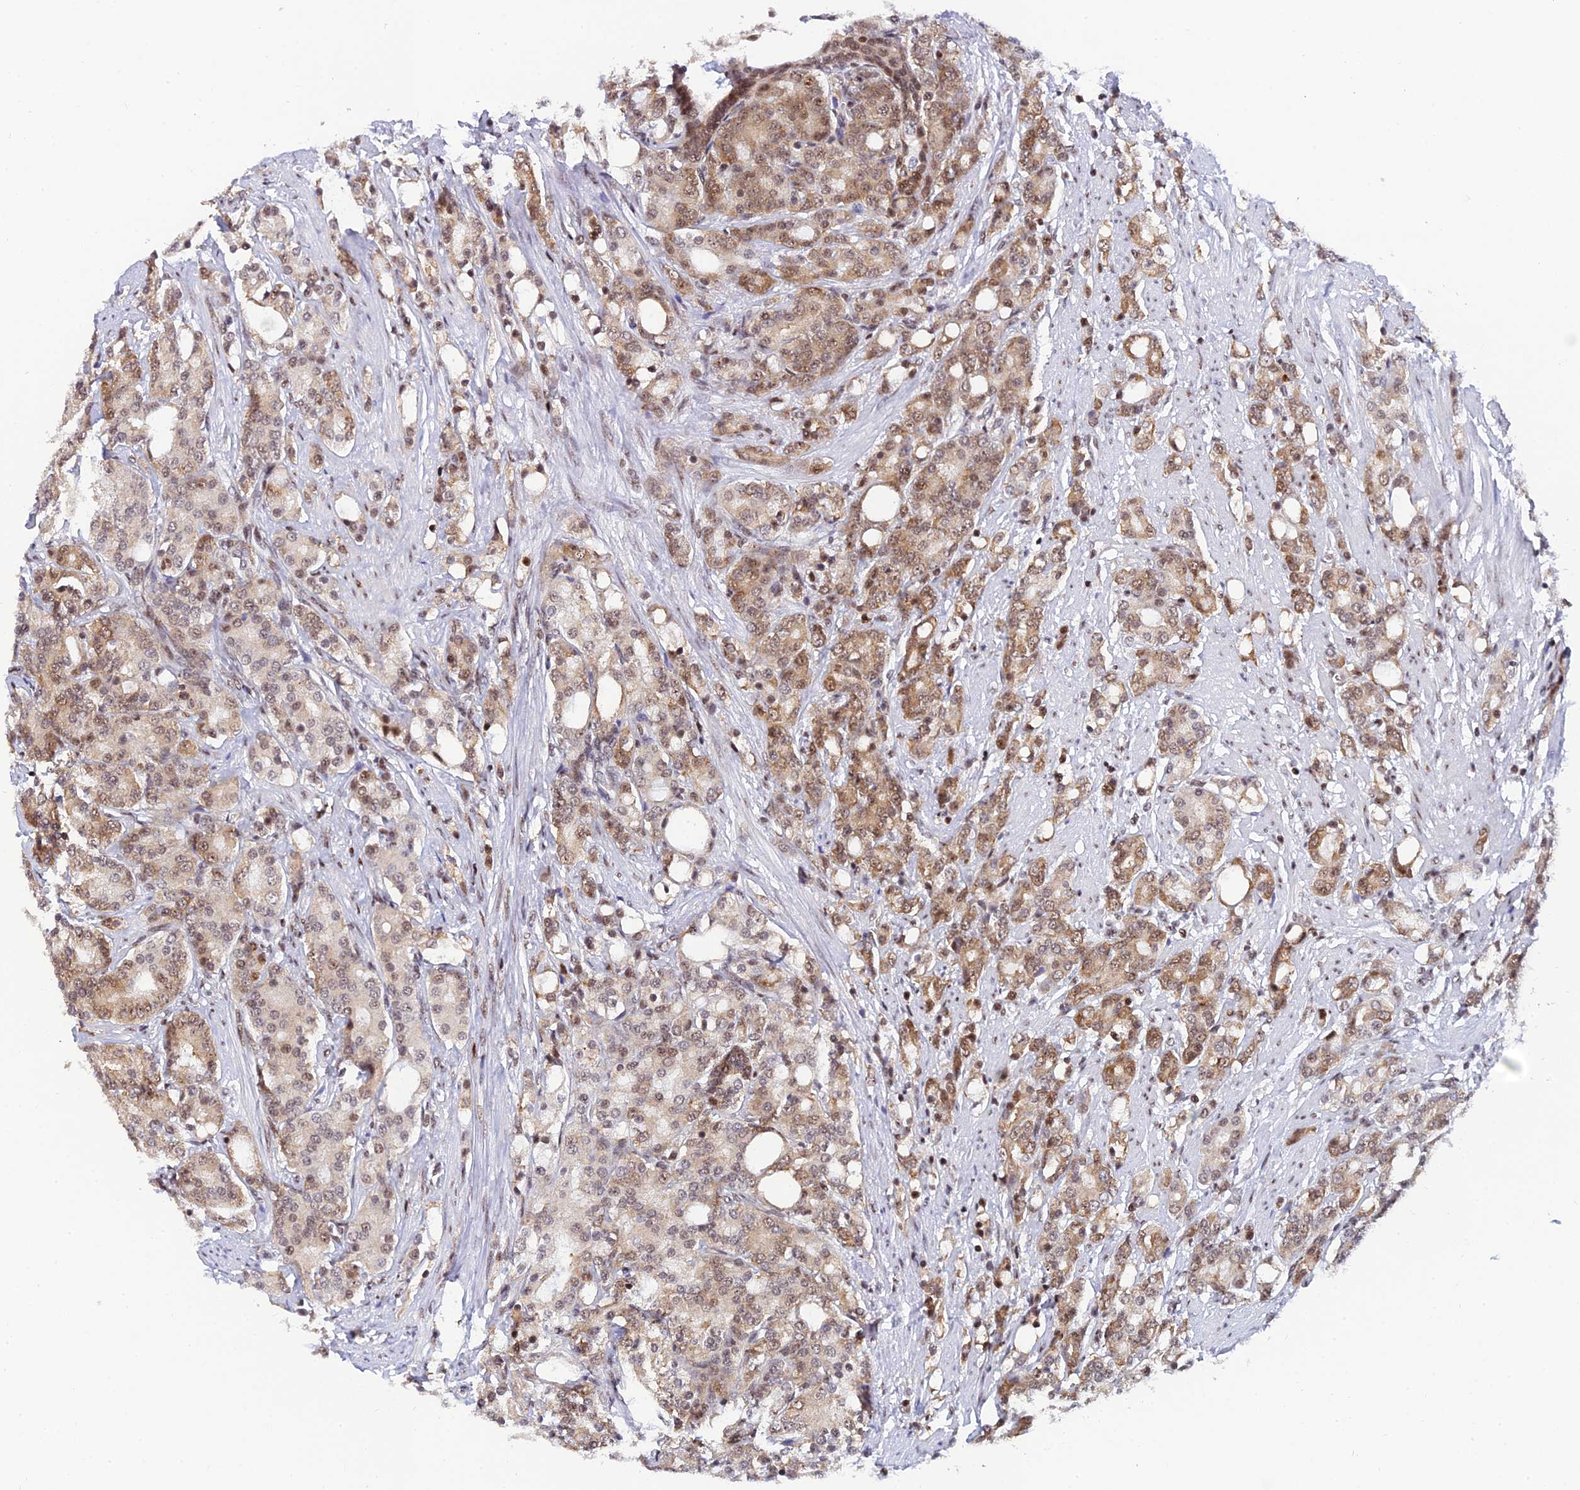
{"staining": {"intensity": "moderate", "quantity": ">75%", "location": "nuclear"}, "tissue": "prostate cancer", "cell_type": "Tumor cells", "image_type": "cancer", "snomed": [{"axis": "morphology", "description": "Adenocarcinoma, High grade"}, {"axis": "topography", "description": "Prostate"}], "caption": "Immunohistochemical staining of human high-grade adenocarcinoma (prostate) reveals medium levels of moderate nuclear protein staining in about >75% of tumor cells.", "gene": "USP22", "patient": {"sex": "male", "age": 62}}